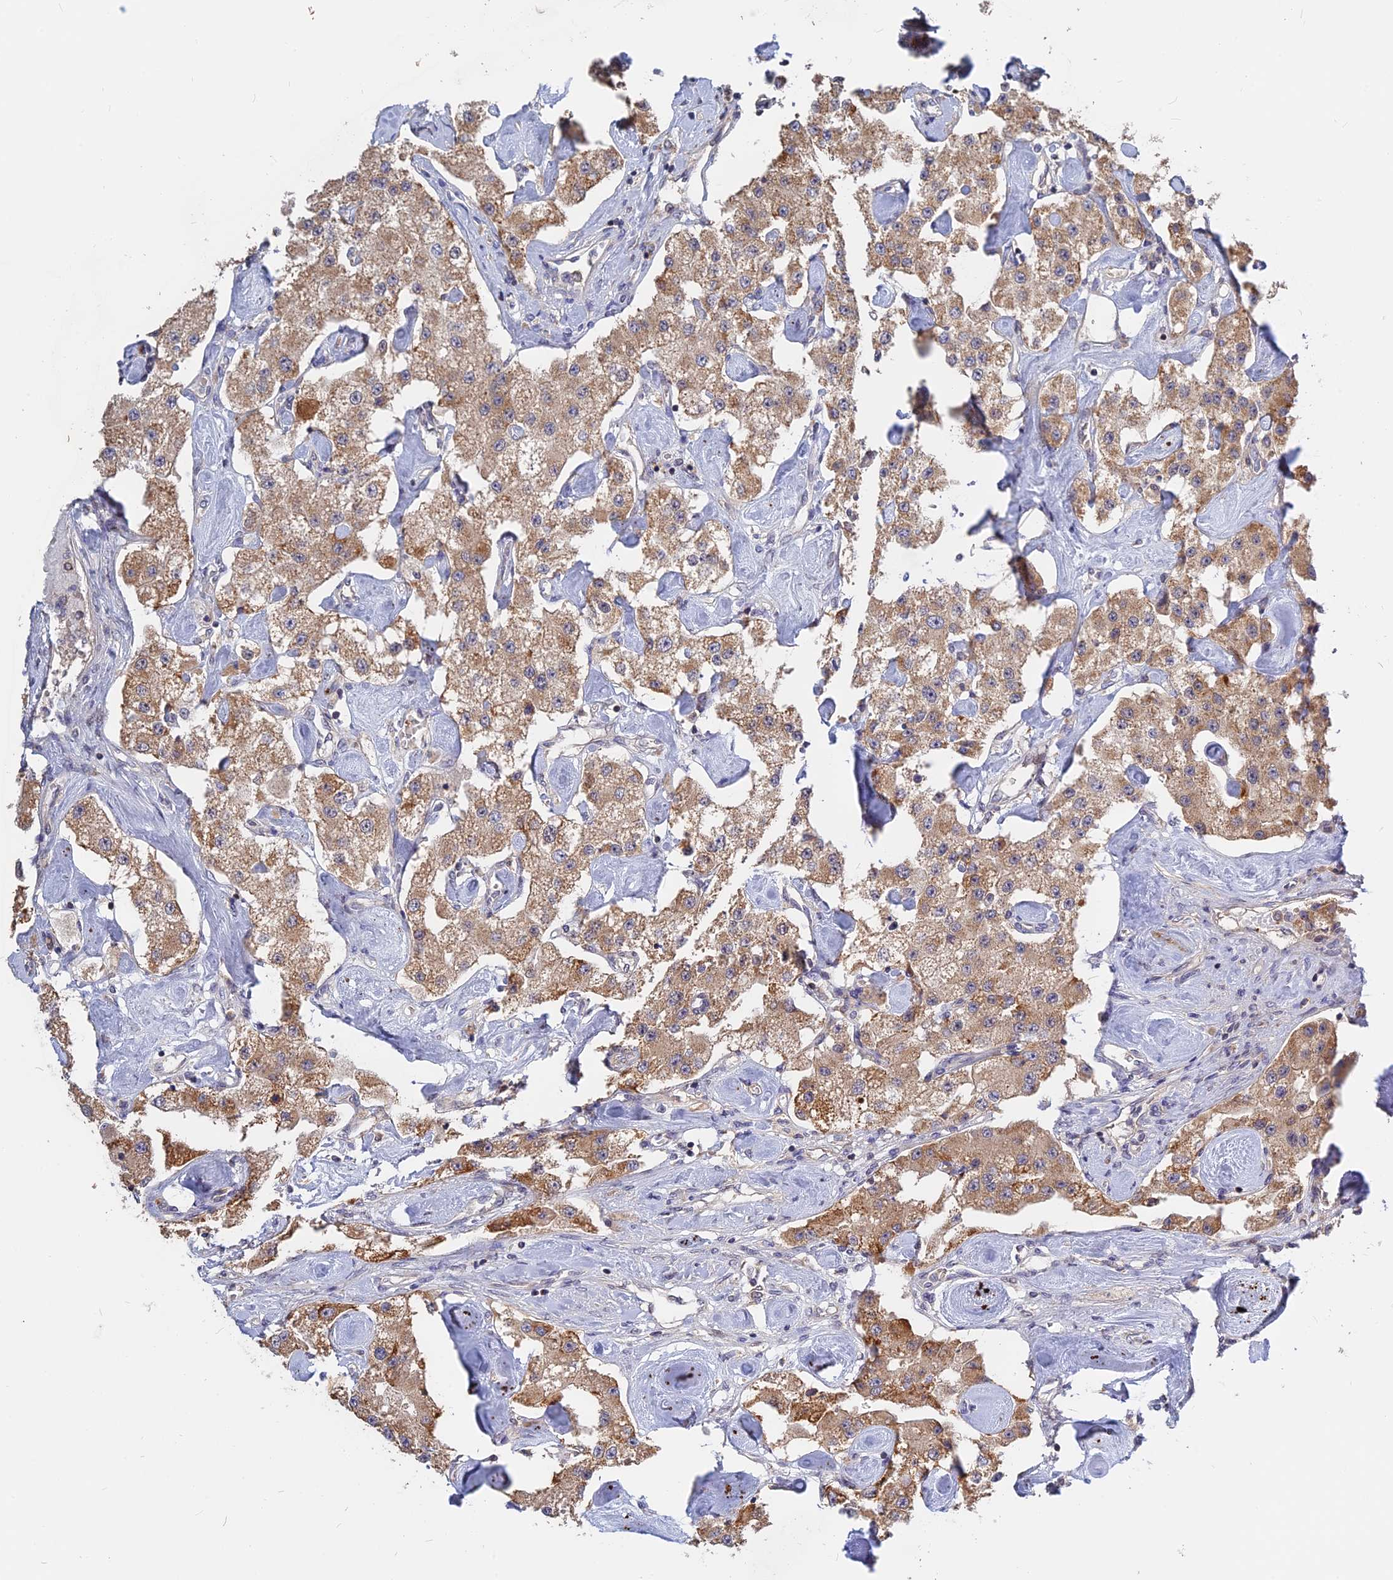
{"staining": {"intensity": "moderate", "quantity": ">75%", "location": "cytoplasmic/membranous"}, "tissue": "carcinoid", "cell_type": "Tumor cells", "image_type": "cancer", "snomed": [{"axis": "morphology", "description": "Carcinoid, malignant, NOS"}, {"axis": "topography", "description": "Pancreas"}], "caption": "Immunohistochemistry (IHC) of carcinoid reveals medium levels of moderate cytoplasmic/membranous positivity in approximately >75% of tumor cells.", "gene": "IL21R", "patient": {"sex": "male", "age": 41}}